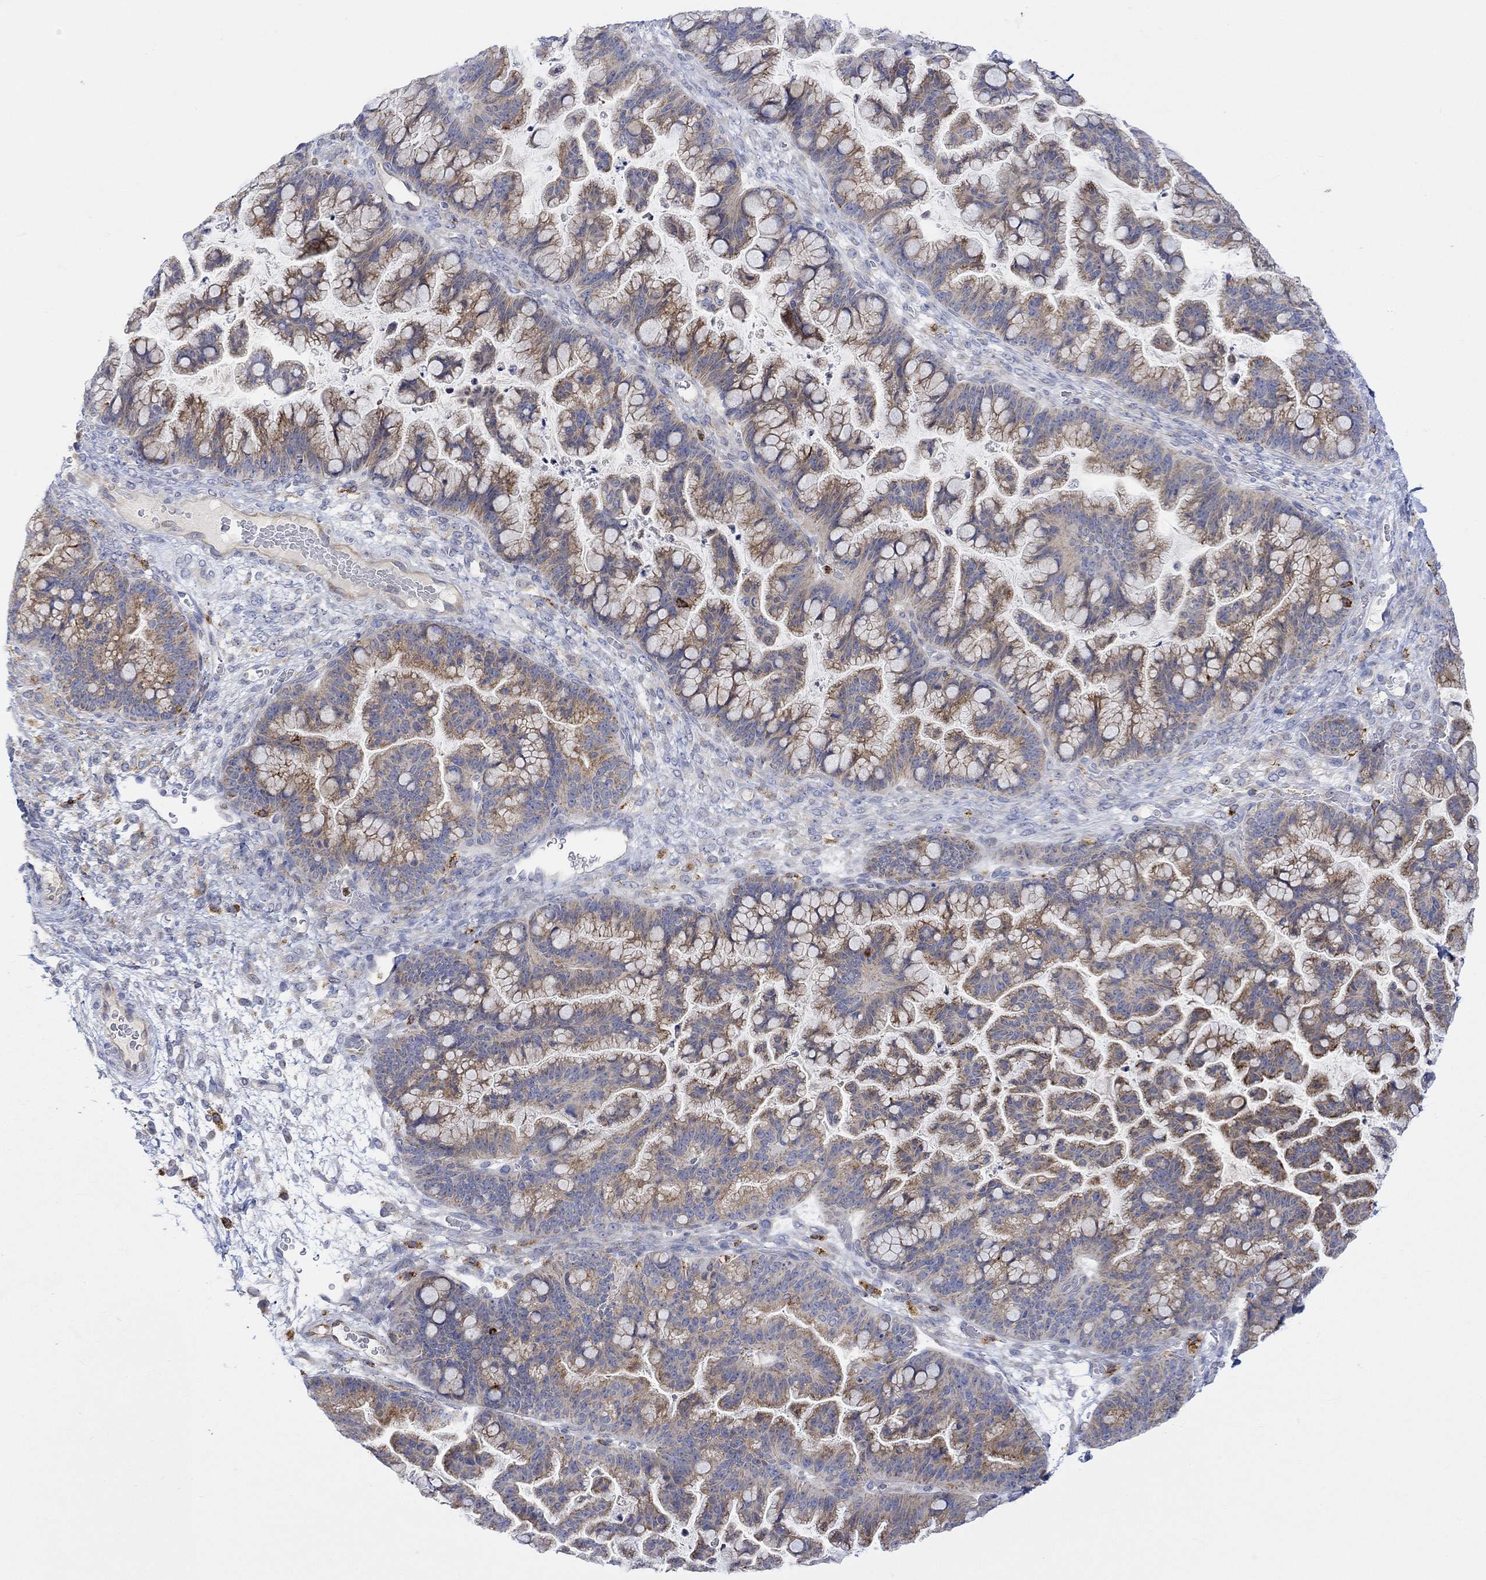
{"staining": {"intensity": "strong", "quantity": "<25%", "location": "cytoplasmic/membranous"}, "tissue": "ovarian cancer", "cell_type": "Tumor cells", "image_type": "cancer", "snomed": [{"axis": "morphology", "description": "Cystadenocarcinoma, mucinous, NOS"}, {"axis": "topography", "description": "Ovary"}], "caption": "Approximately <25% of tumor cells in human ovarian cancer show strong cytoplasmic/membranous protein staining as visualized by brown immunohistochemical staining.", "gene": "ACSL1", "patient": {"sex": "female", "age": 67}}